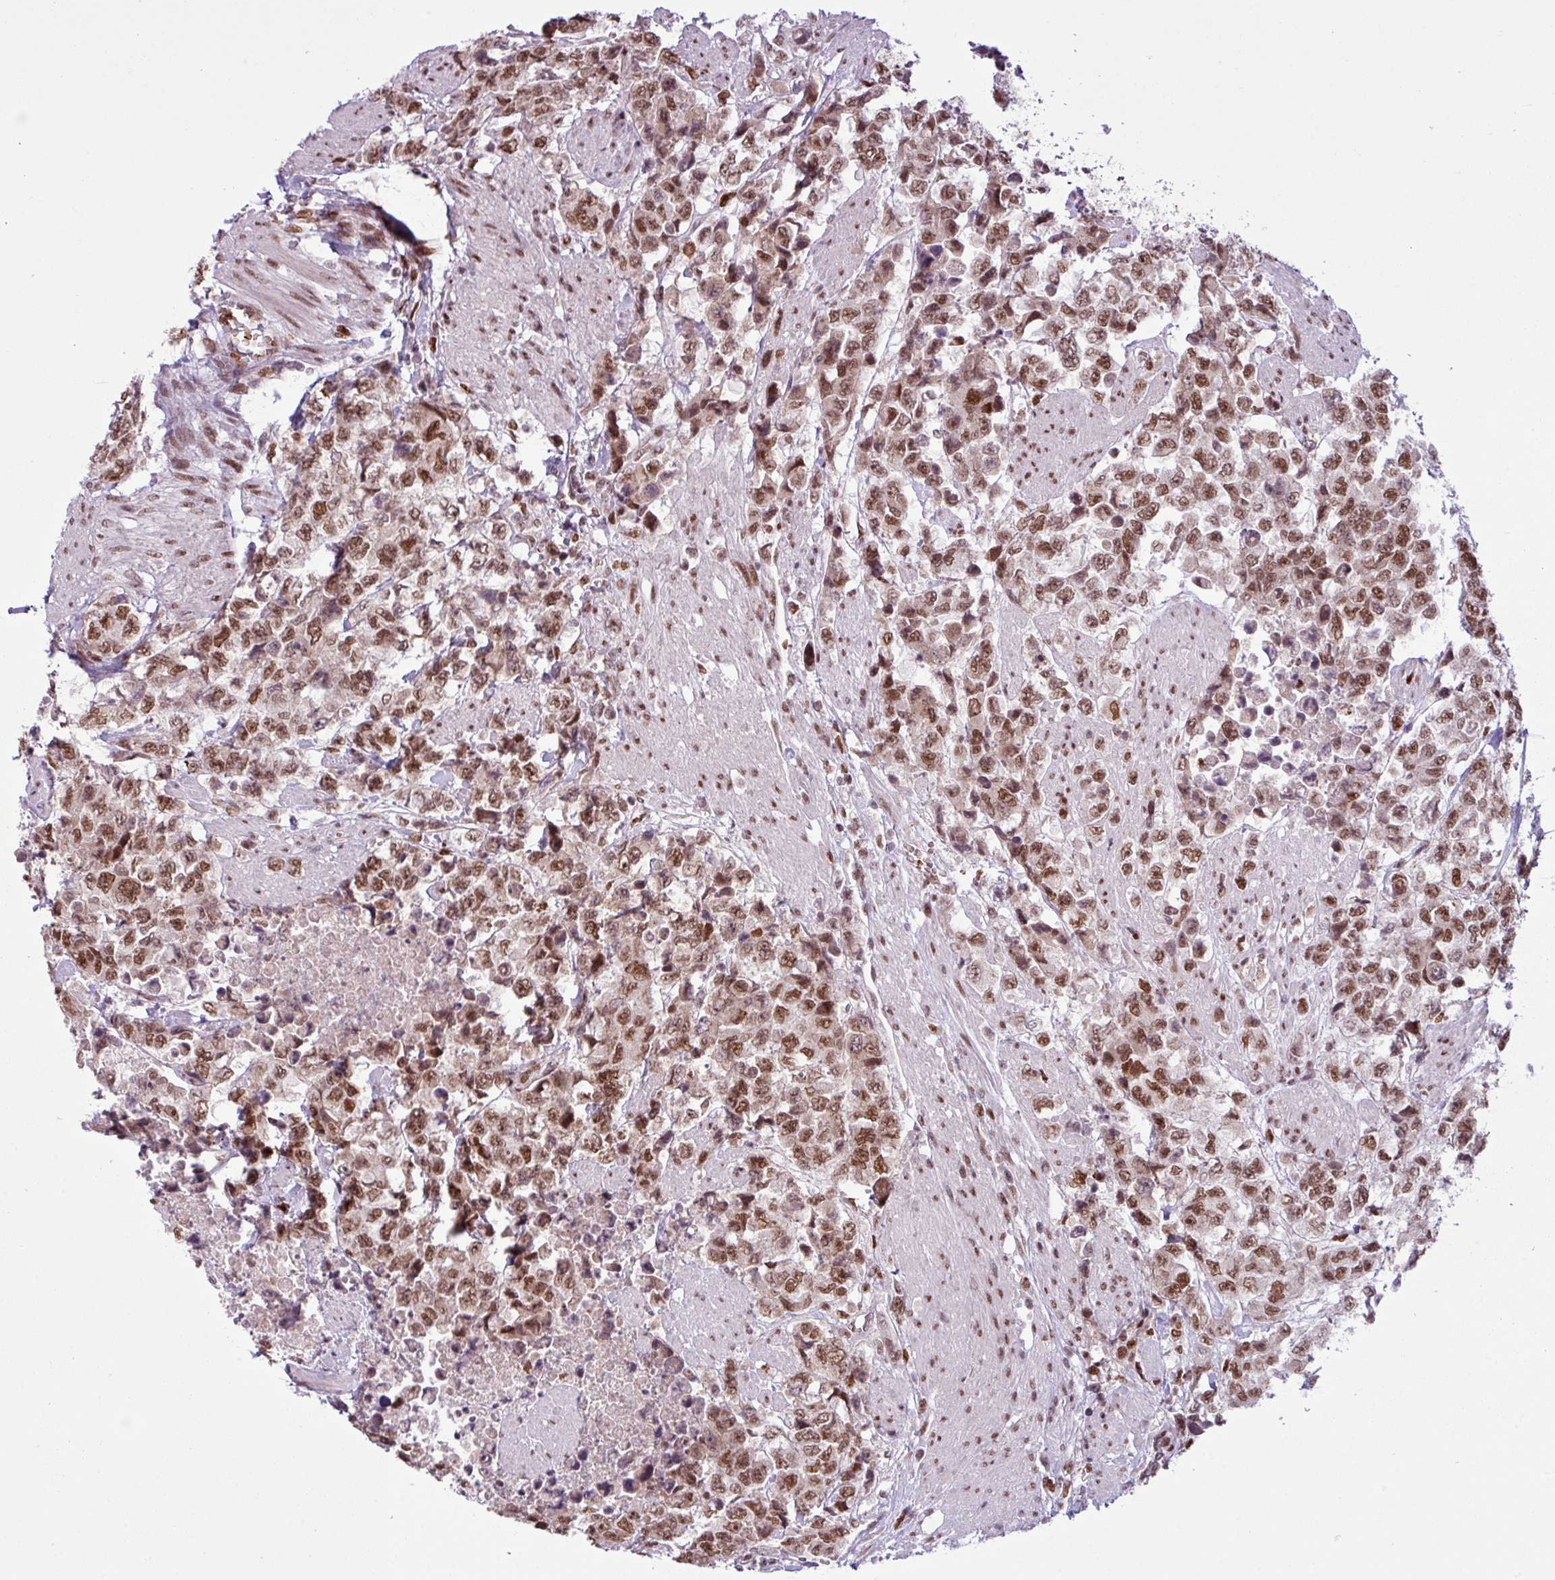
{"staining": {"intensity": "moderate", "quantity": ">75%", "location": "nuclear"}, "tissue": "urothelial cancer", "cell_type": "Tumor cells", "image_type": "cancer", "snomed": [{"axis": "morphology", "description": "Urothelial carcinoma, High grade"}, {"axis": "topography", "description": "Urinary bladder"}], "caption": "This photomicrograph exhibits immunohistochemistry staining of human urothelial carcinoma (high-grade), with medium moderate nuclear positivity in about >75% of tumor cells.", "gene": "PRDM5", "patient": {"sex": "female", "age": 78}}